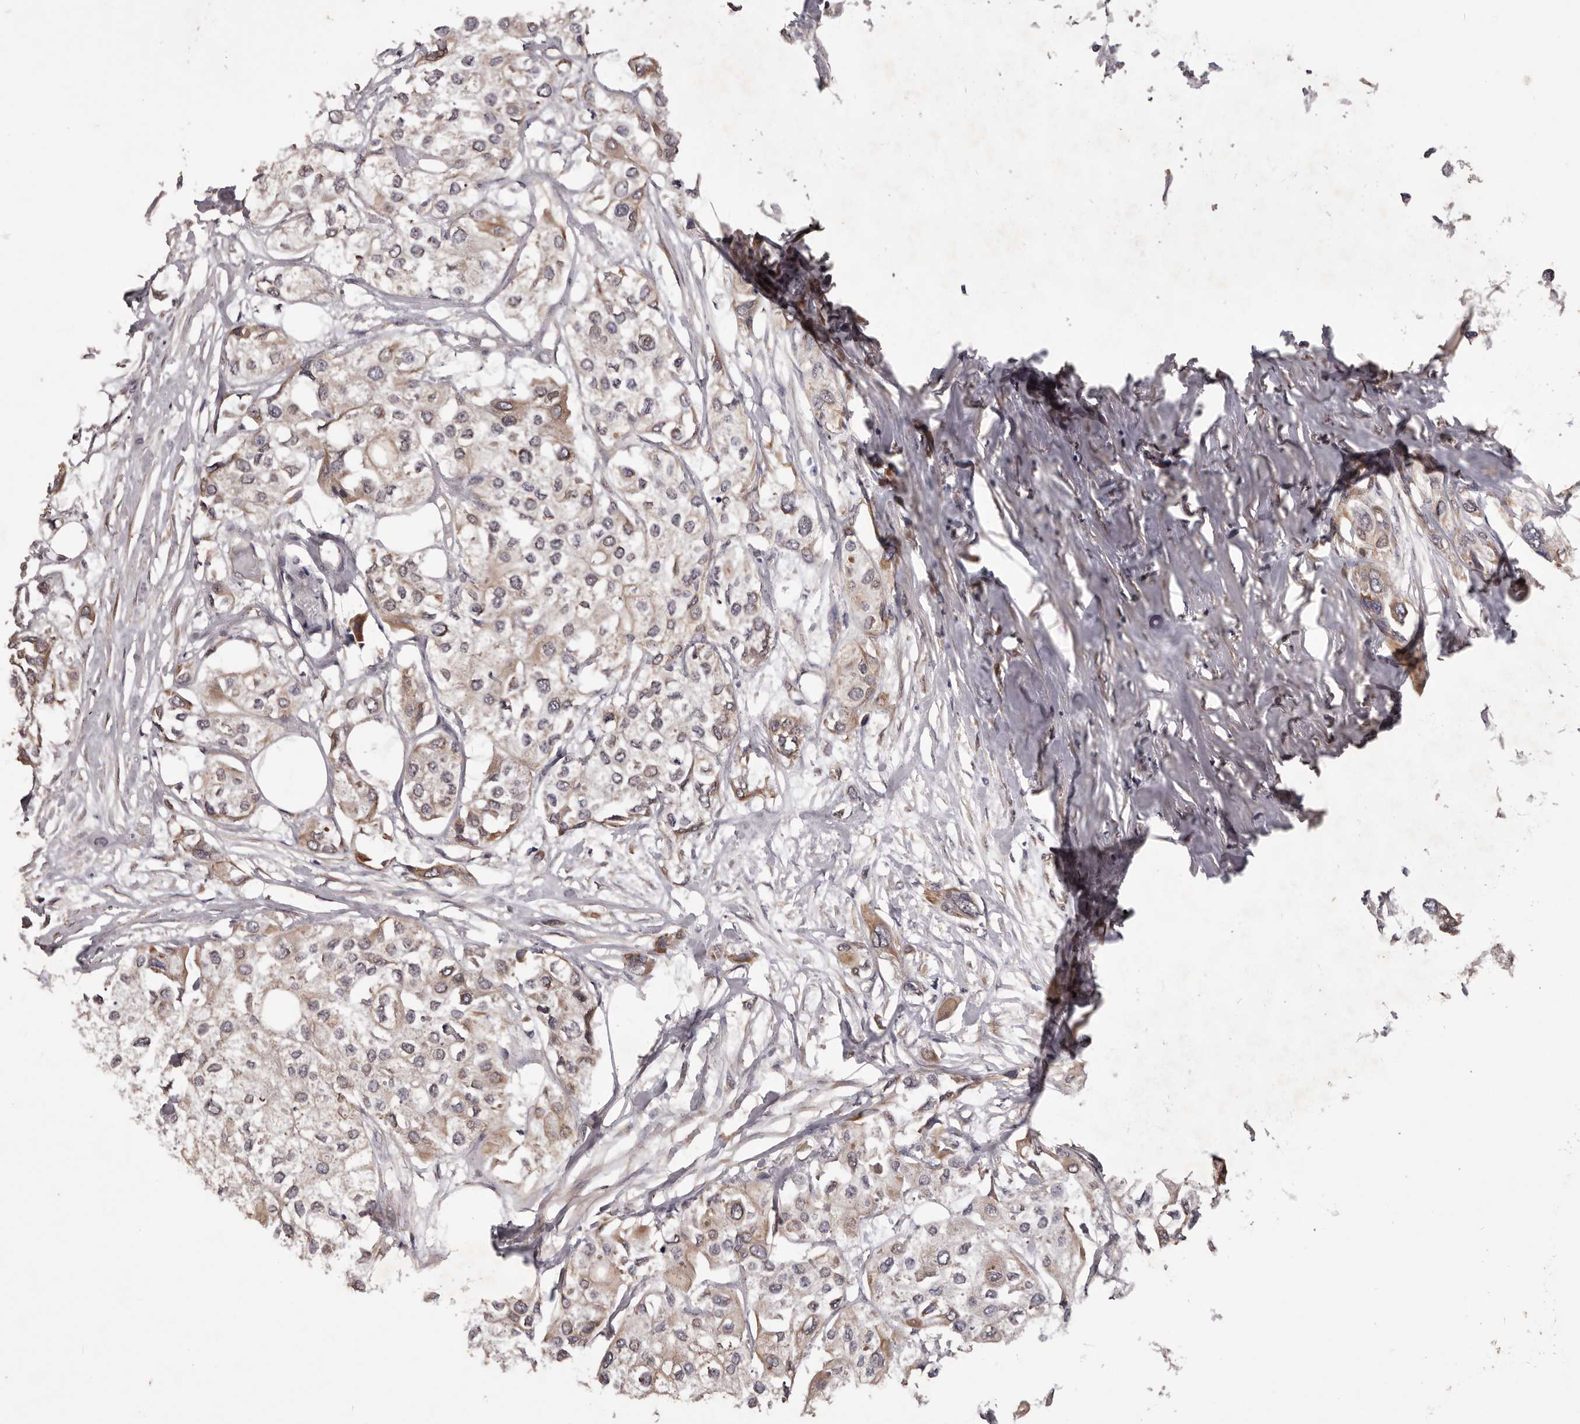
{"staining": {"intensity": "weak", "quantity": "25%-75%", "location": "cytoplasmic/membranous"}, "tissue": "urothelial cancer", "cell_type": "Tumor cells", "image_type": "cancer", "snomed": [{"axis": "morphology", "description": "Urothelial carcinoma, High grade"}, {"axis": "topography", "description": "Urinary bladder"}], "caption": "An image showing weak cytoplasmic/membranous expression in about 25%-75% of tumor cells in urothelial cancer, as visualized by brown immunohistochemical staining.", "gene": "CELF3", "patient": {"sex": "male", "age": 64}}